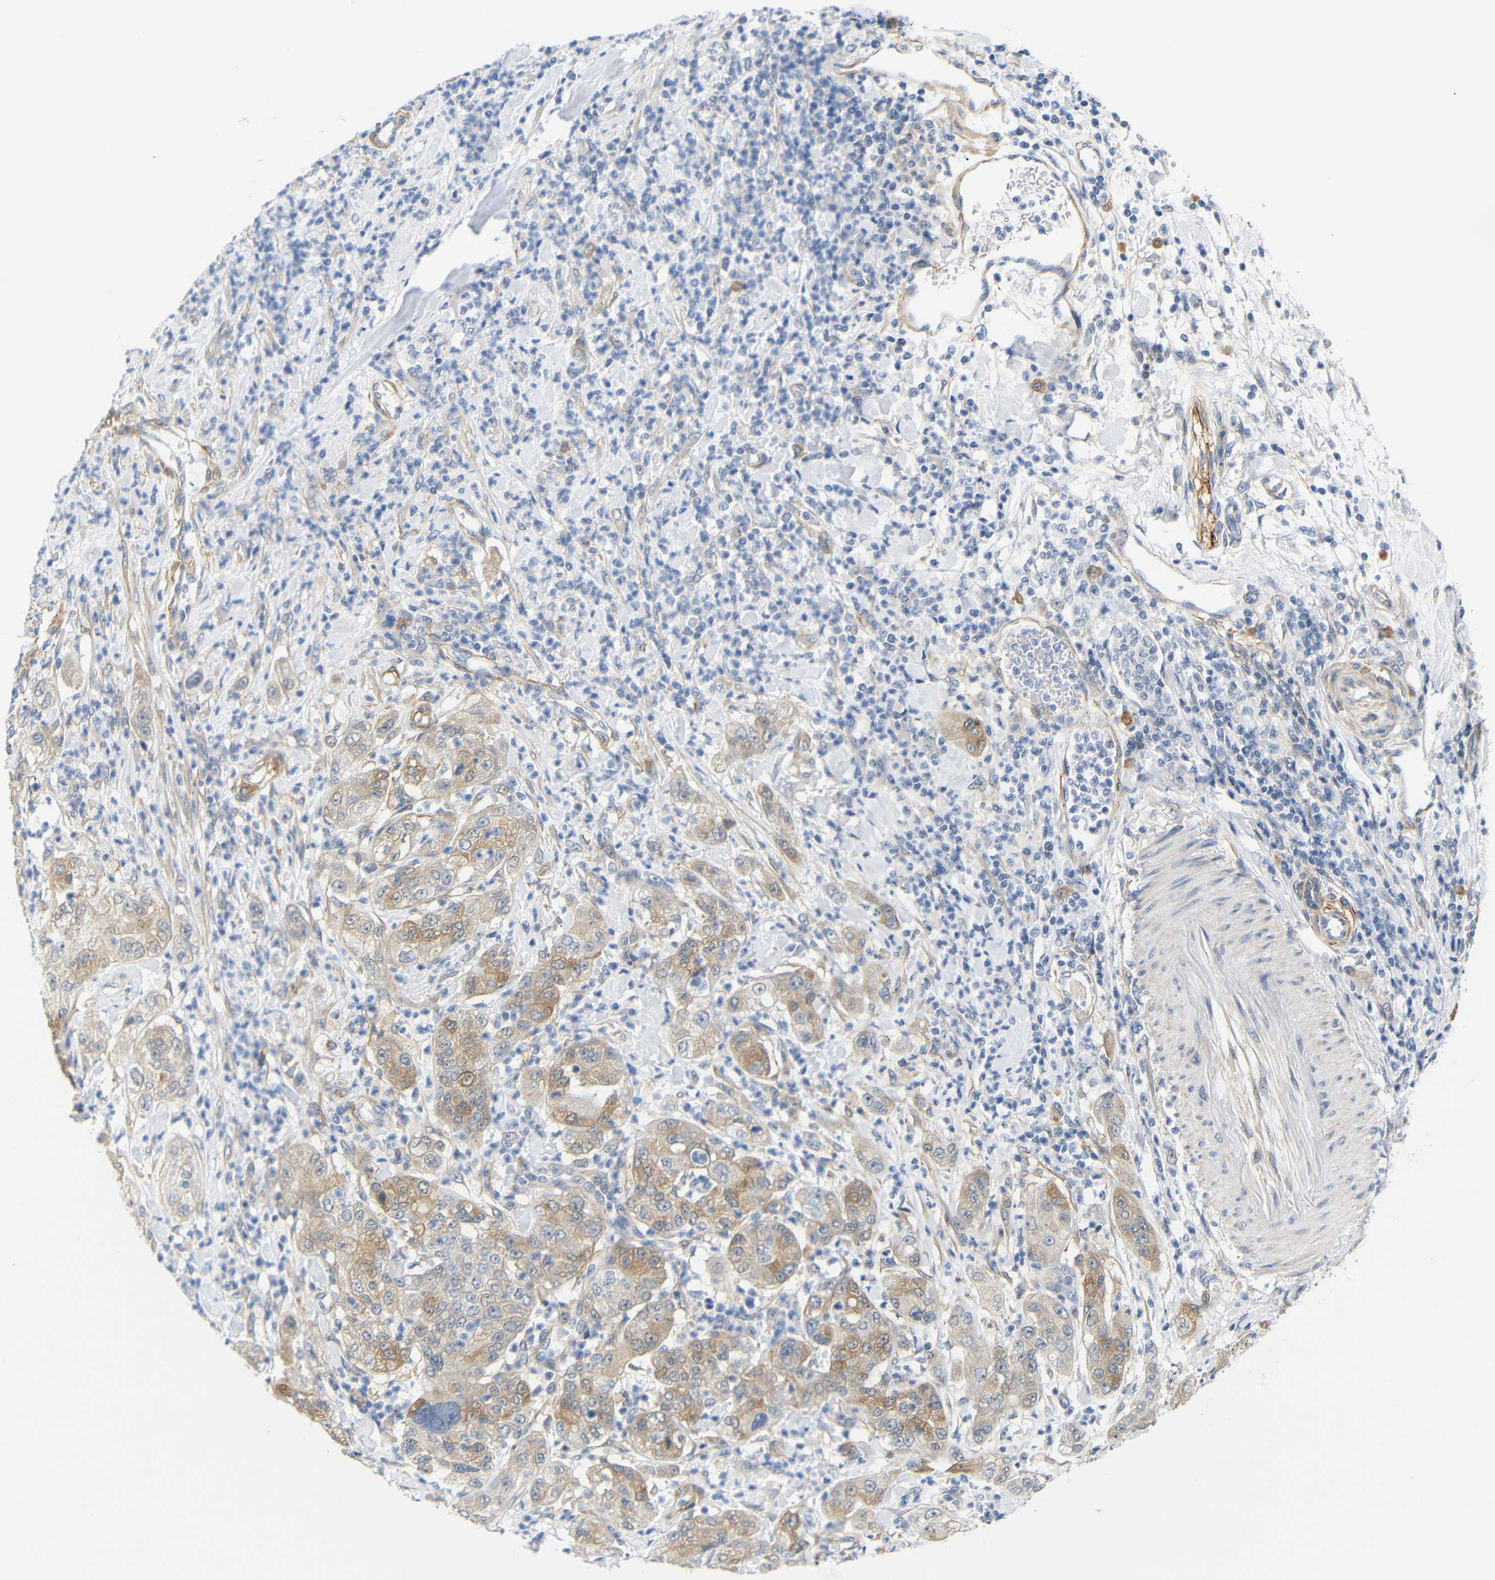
{"staining": {"intensity": "moderate", "quantity": ">75%", "location": "cytoplasmic/membranous"}, "tissue": "pancreatic cancer", "cell_type": "Tumor cells", "image_type": "cancer", "snomed": [{"axis": "morphology", "description": "Adenocarcinoma, NOS"}, {"axis": "topography", "description": "Pancreas"}], "caption": "Protein positivity by IHC reveals moderate cytoplasmic/membranous positivity in approximately >75% of tumor cells in pancreatic cancer. Using DAB (brown) and hematoxylin (blue) stains, captured at high magnification using brightfield microscopy.", "gene": "STMN3", "patient": {"sex": "female", "age": 78}}